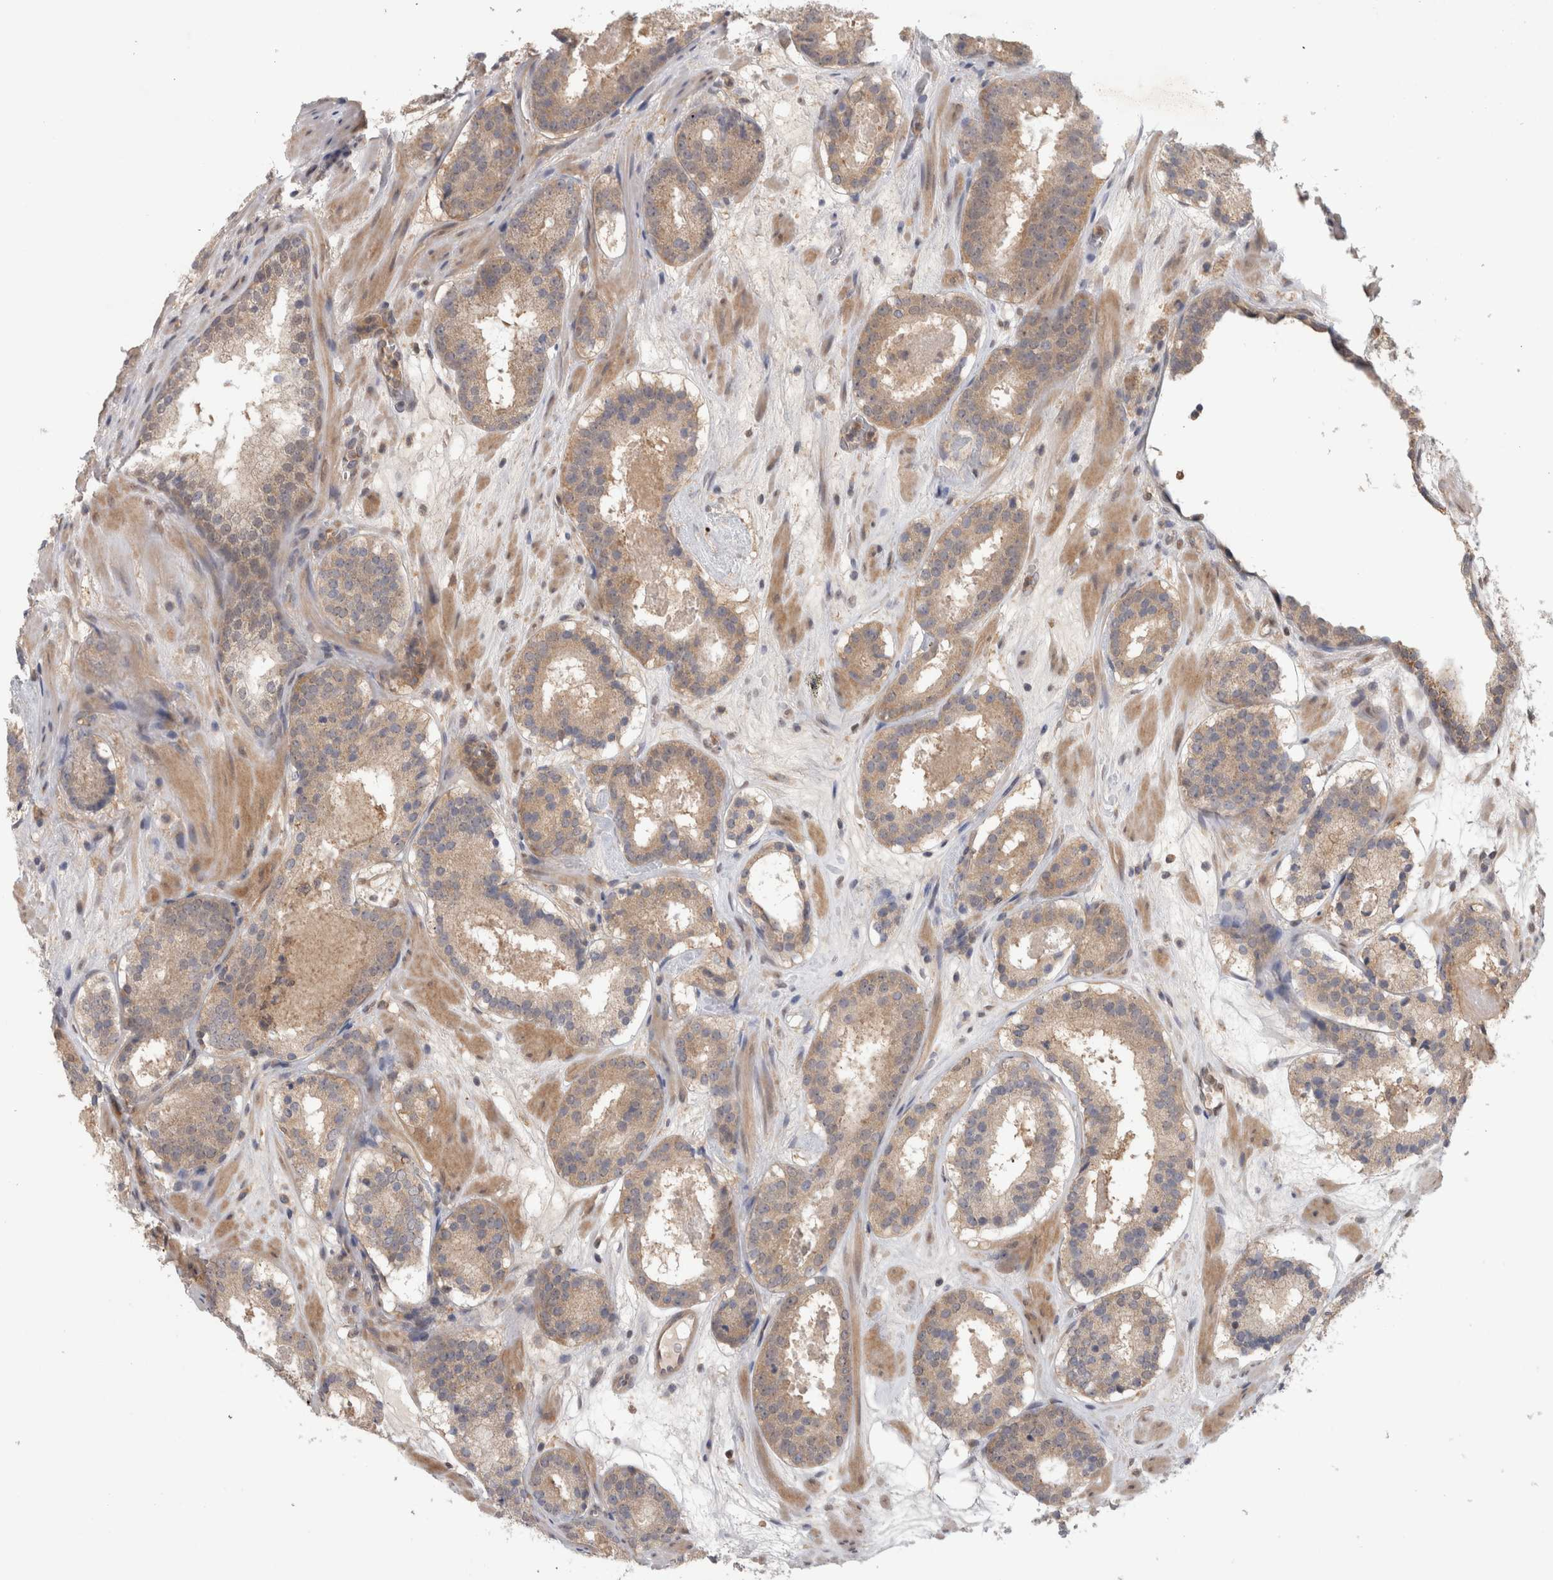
{"staining": {"intensity": "weak", "quantity": ">75%", "location": "cytoplasmic/membranous"}, "tissue": "prostate cancer", "cell_type": "Tumor cells", "image_type": "cancer", "snomed": [{"axis": "morphology", "description": "Adenocarcinoma, Low grade"}, {"axis": "topography", "description": "Prostate"}], "caption": "Immunohistochemistry (IHC) photomicrograph of adenocarcinoma (low-grade) (prostate) stained for a protein (brown), which demonstrates low levels of weak cytoplasmic/membranous expression in about >75% of tumor cells.", "gene": "PIGP", "patient": {"sex": "male", "age": 69}}